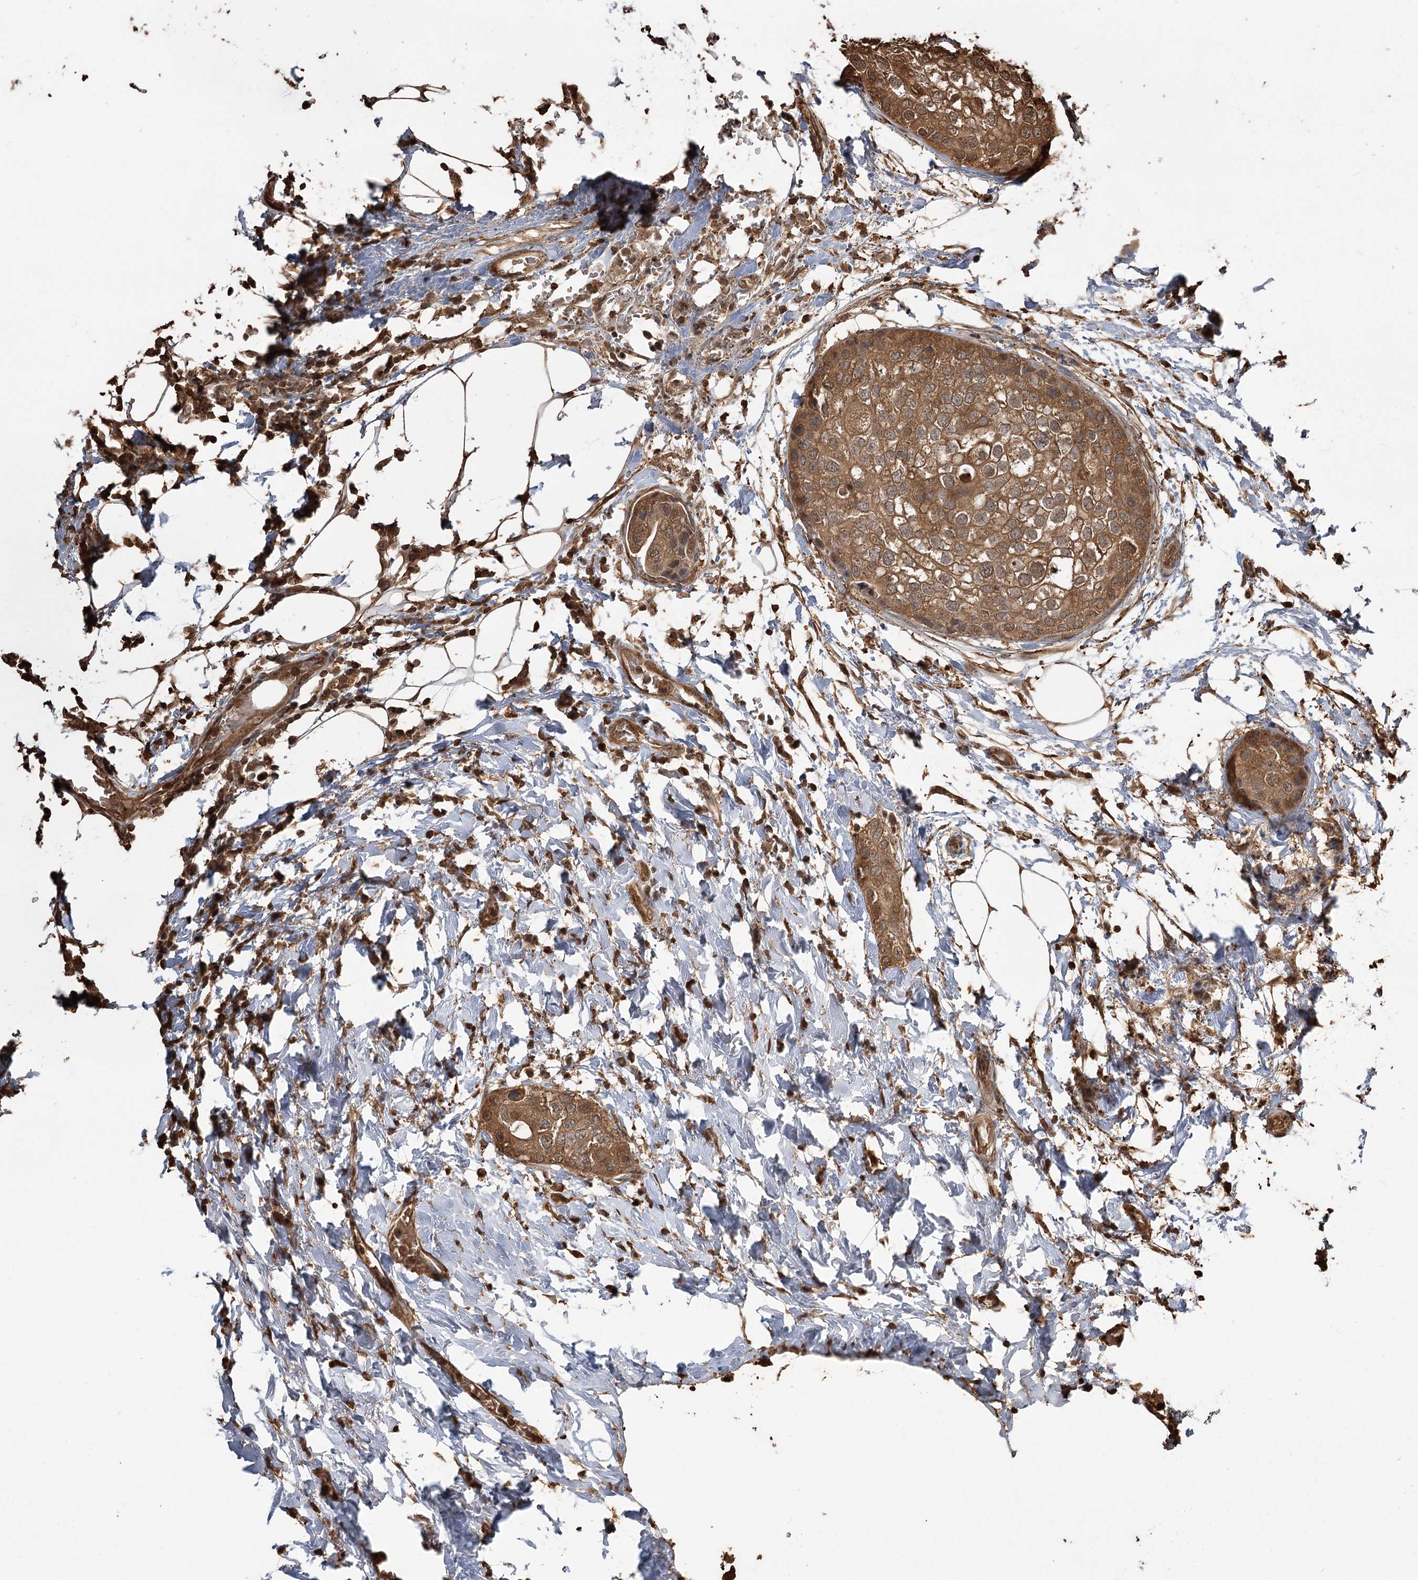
{"staining": {"intensity": "moderate", "quantity": ">75%", "location": "cytoplasmic/membranous,nuclear"}, "tissue": "urothelial cancer", "cell_type": "Tumor cells", "image_type": "cancer", "snomed": [{"axis": "morphology", "description": "Urothelial carcinoma, High grade"}, {"axis": "topography", "description": "Urinary bladder"}], "caption": "A brown stain highlights moderate cytoplasmic/membranous and nuclear positivity of a protein in human high-grade urothelial carcinoma tumor cells. Nuclei are stained in blue.", "gene": "PLCH1", "patient": {"sex": "male", "age": 64}}